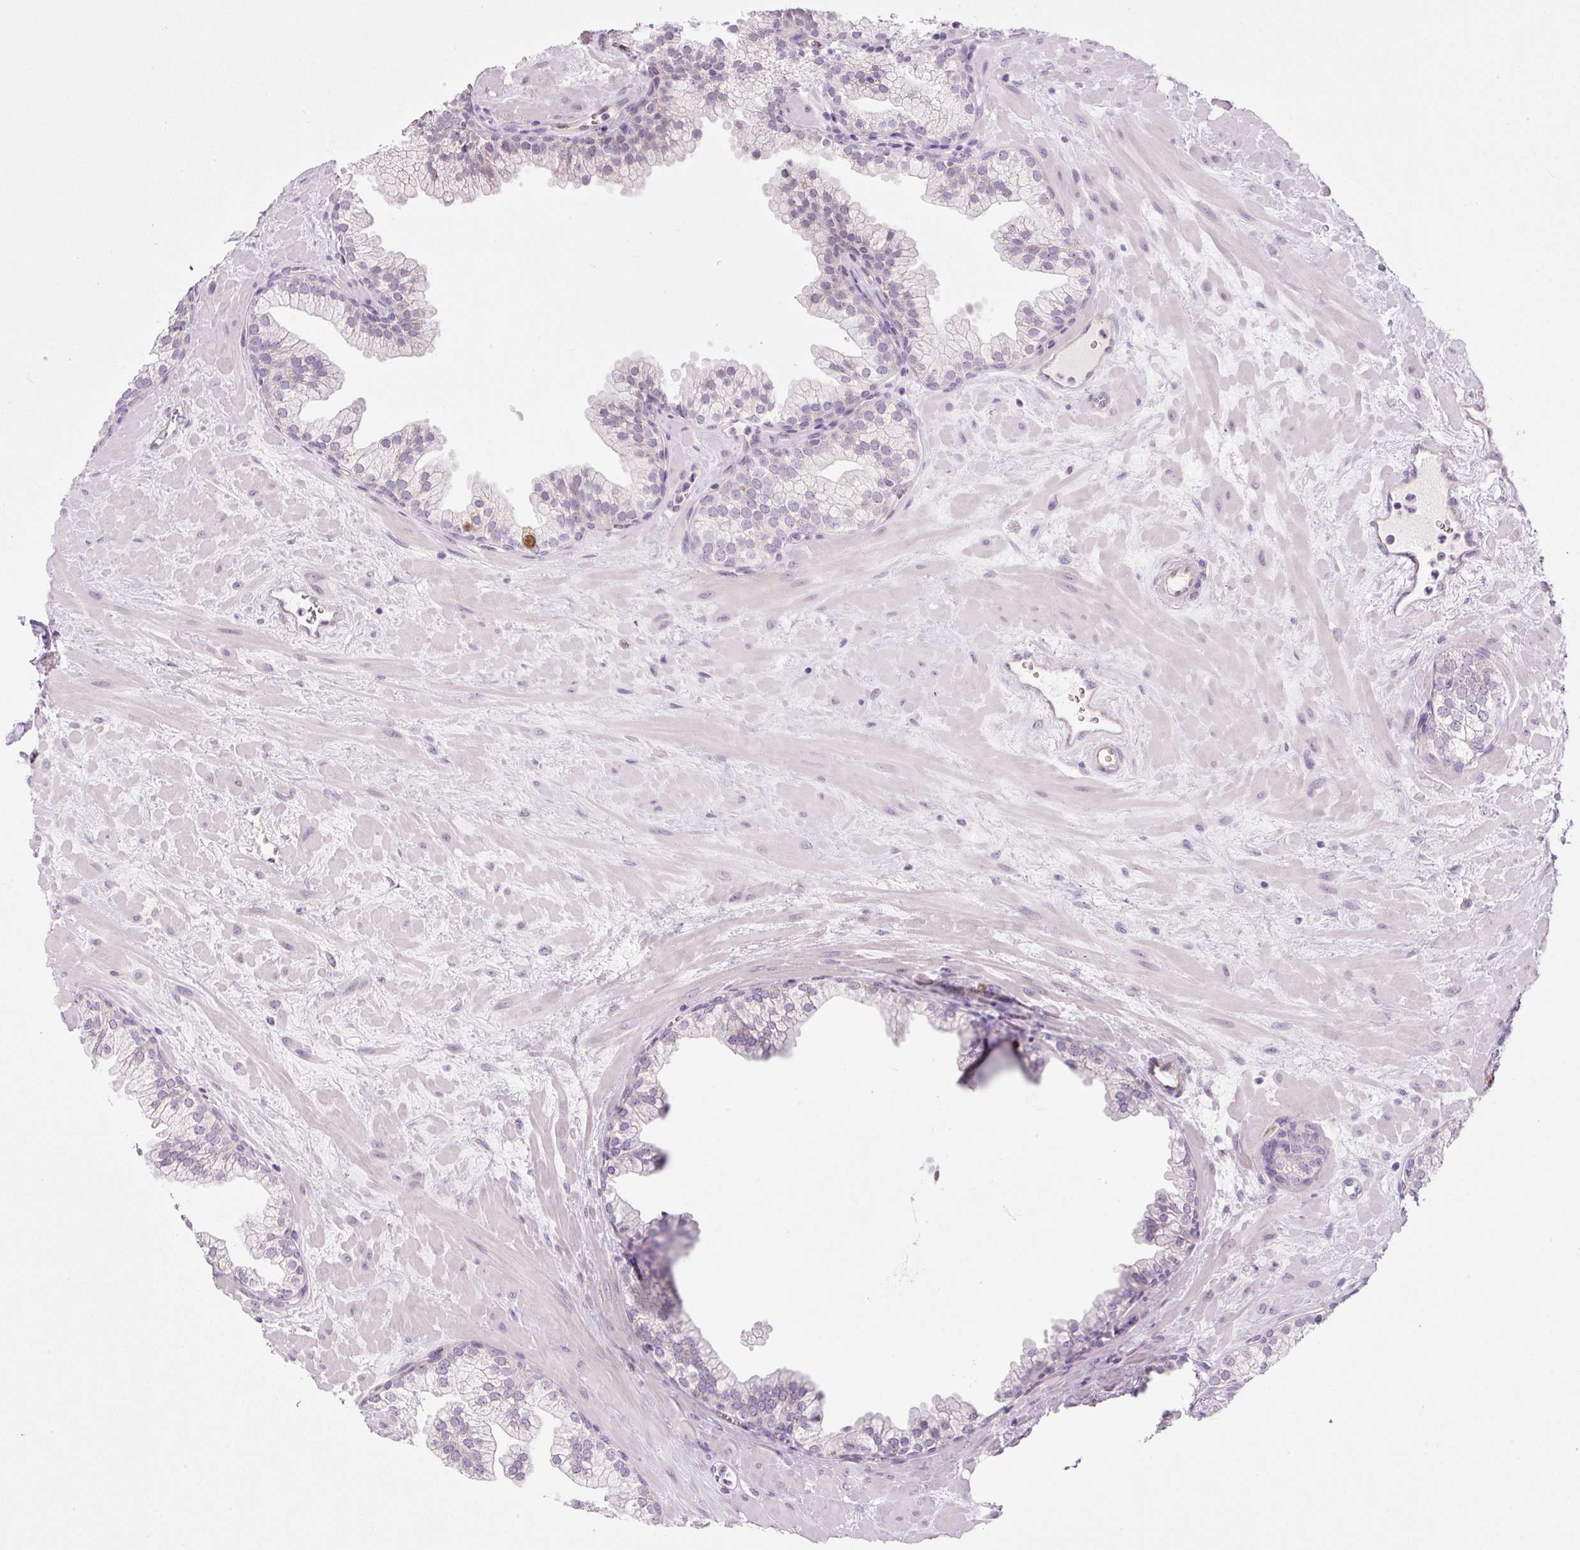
{"staining": {"intensity": "moderate", "quantity": "<25%", "location": "nuclear"}, "tissue": "prostate", "cell_type": "Glandular cells", "image_type": "normal", "snomed": [{"axis": "morphology", "description": "Normal tissue, NOS"}, {"axis": "topography", "description": "Prostate"}, {"axis": "topography", "description": "Peripheral nerve tissue"}], "caption": "A histopathology image of human prostate stained for a protein shows moderate nuclear brown staining in glandular cells.", "gene": "KPNA2", "patient": {"sex": "male", "age": 61}}